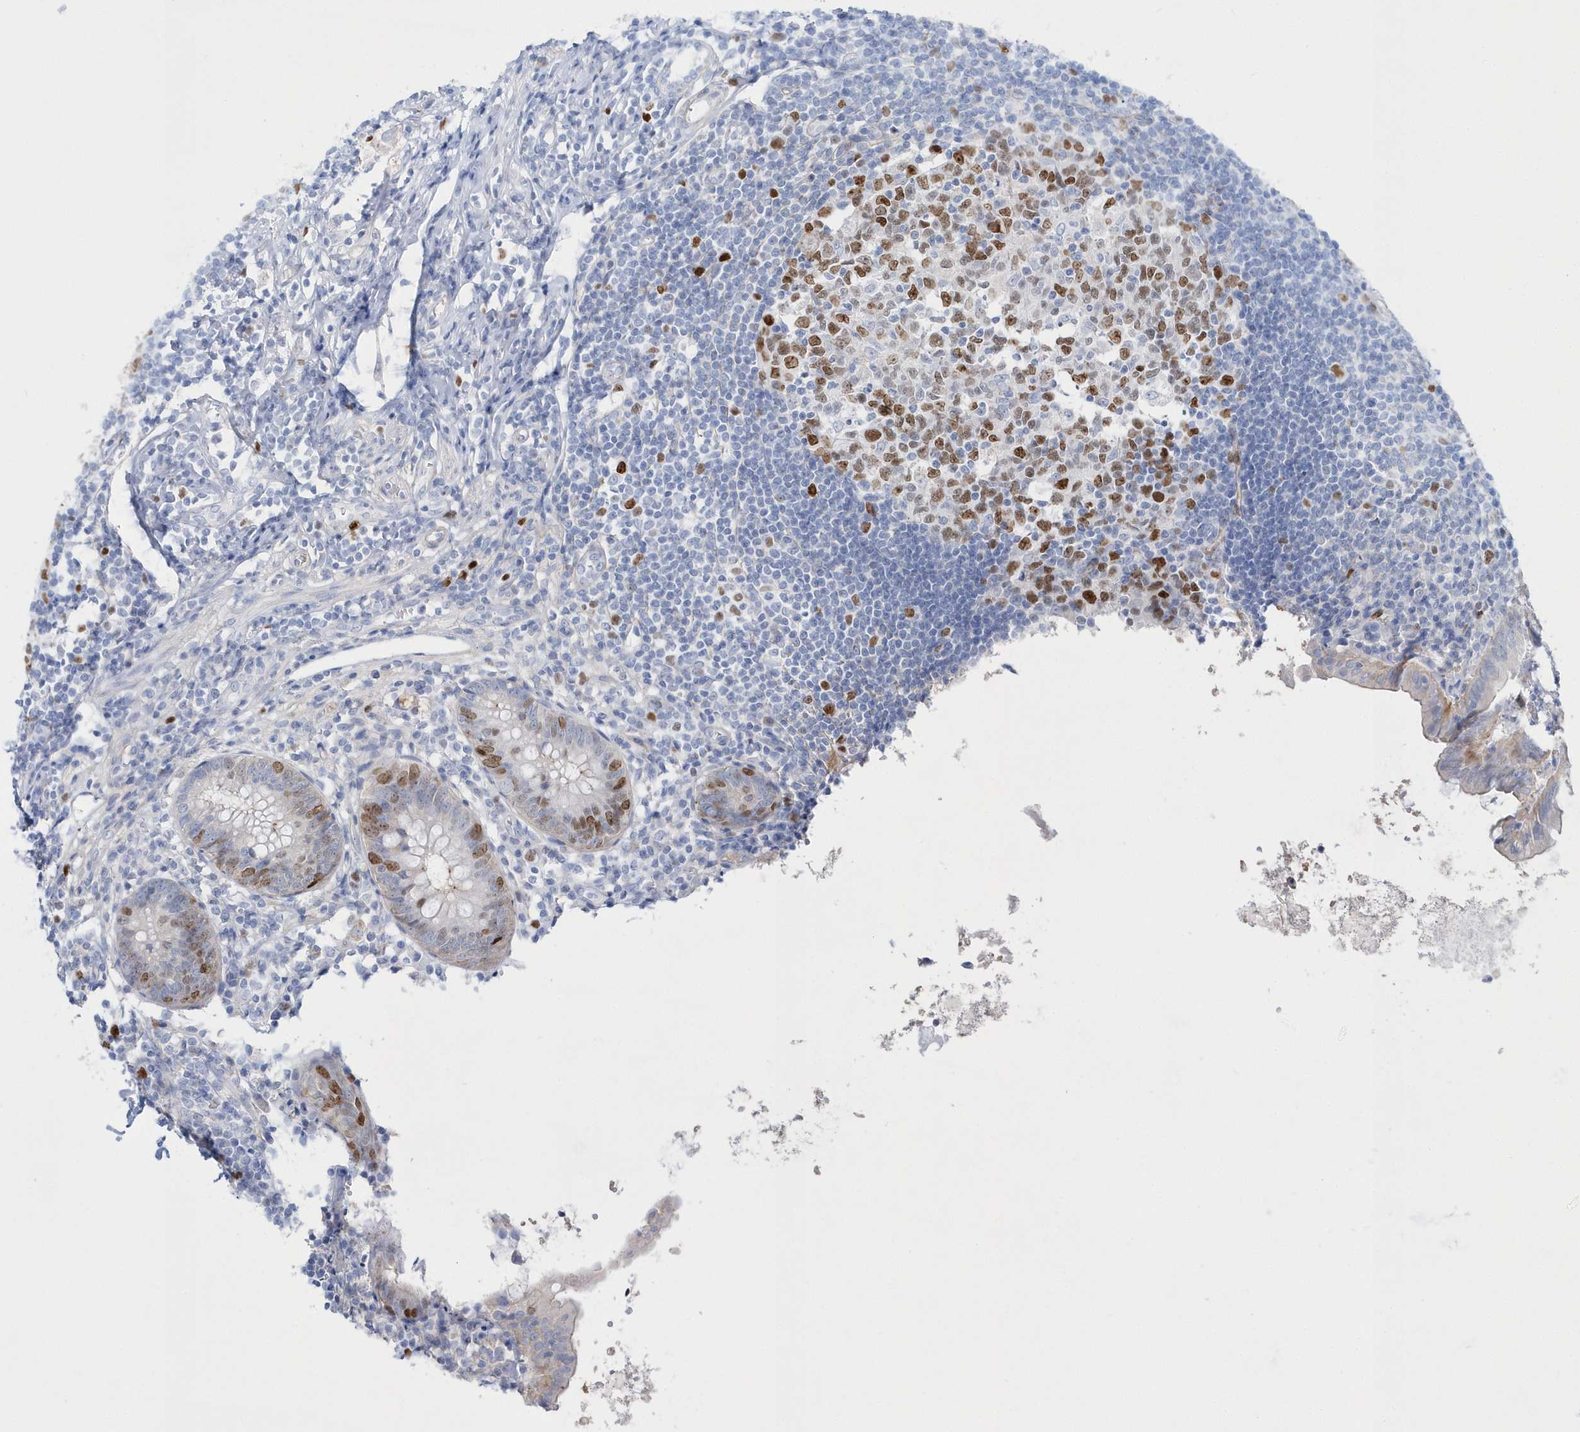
{"staining": {"intensity": "moderate", "quantity": "25%-75%", "location": "nuclear"}, "tissue": "appendix", "cell_type": "Glandular cells", "image_type": "normal", "snomed": [{"axis": "morphology", "description": "Normal tissue, NOS"}, {"axis": "topography", "description": "Appendix"}], "caption": "IHC staining of normal appendix, which exhibits medium levels of moderate nuclear positivity in approximately 25%-75% of glandular cells indicating moderate nuclear protein positivity. The staining was performed using DAB (3,3'-diaminobenzidine) (brown) for protein detection and nuclei were counterstained in hematoxylin (blue).", "gene": "TMCO6", "patient": {"sex": "female", "age": 54}}